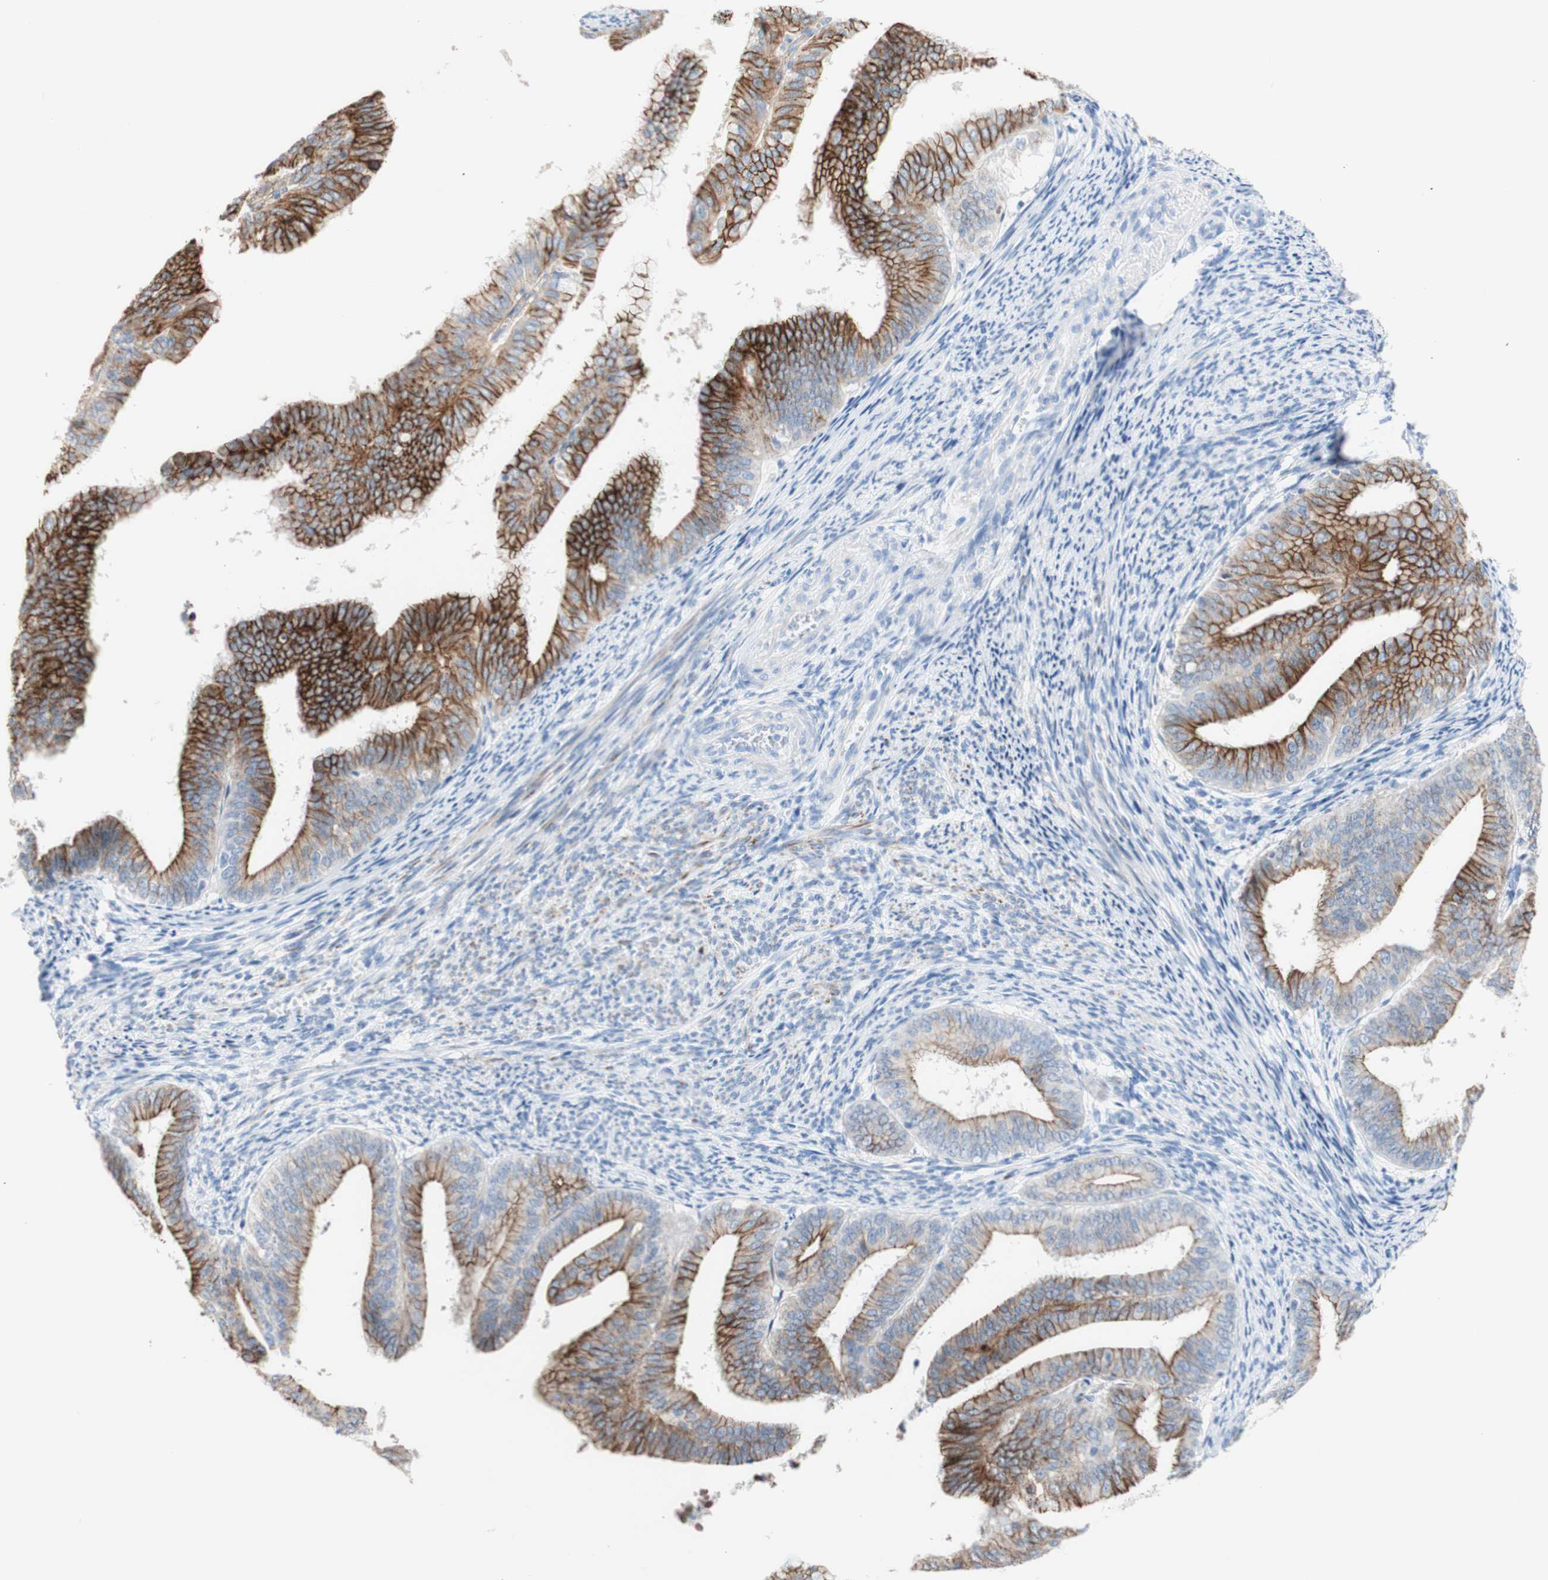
{"staining": {"intensity": "strong", "quantity": ">75%", "location": "cytoplasmic/membranous"}, "tissue": "endometrial cancer", "cell_type": "Tumor cells", "image_type": "cancer", "snomed": [{"axis": "morphology", "description": "Adenocarcinoma, NOS"}, {"axis": "topography", "description": "Endometrium"}], "caption": "Approximately >75% of tumor cells in human adenocarcinoma (endometrial) exhibit strong cytoplasmic/membranous protein expression as visualized by brown immunohistochemical staining.", "gene": "DSC2", "patient": {"sex": "female", "age": 63}}